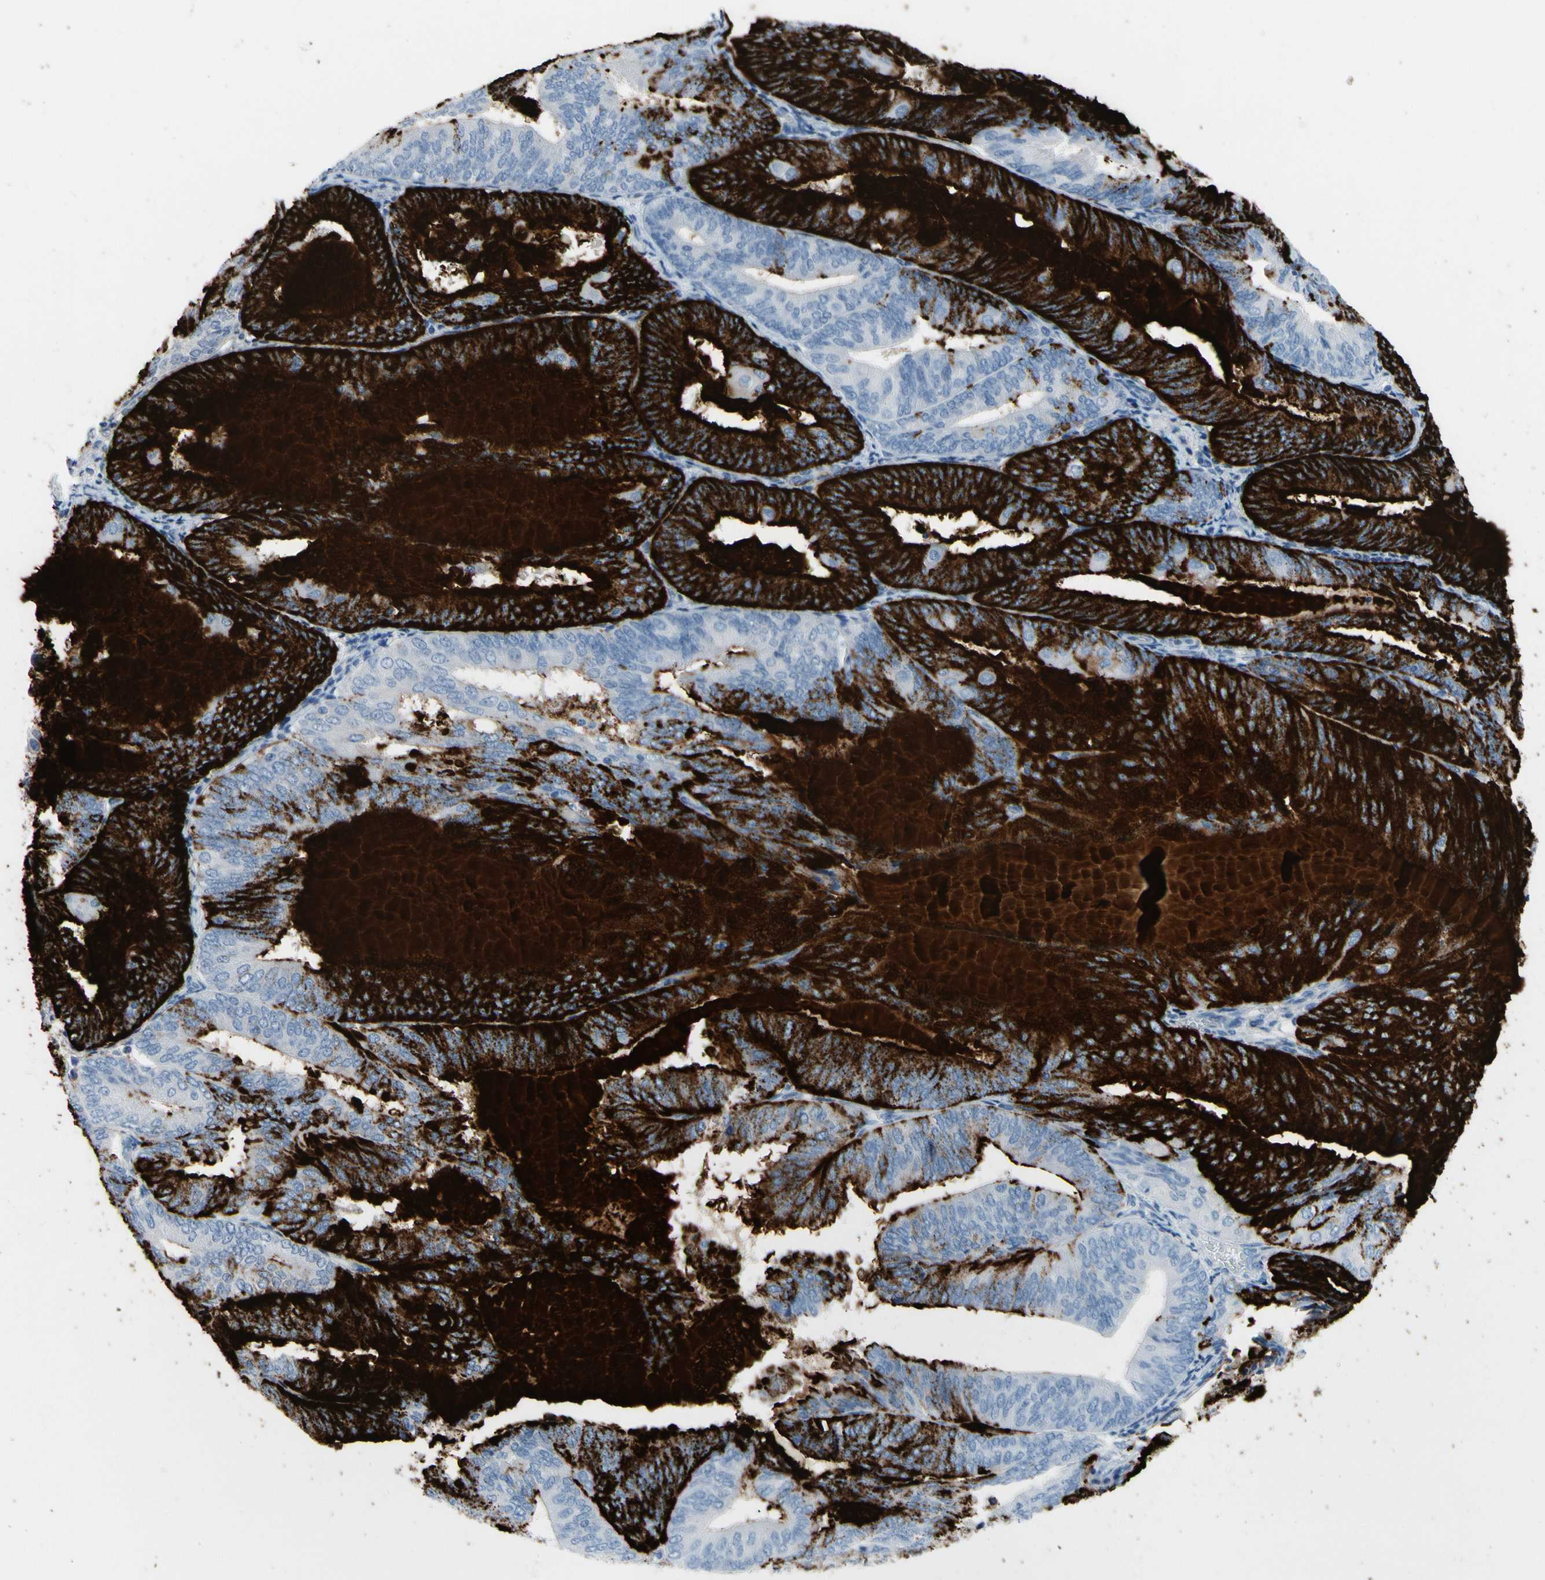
{"staining": {"intensity": "strong", "quantity": "25%-75%", "location": "cytoplasmic/membranous"}, "tissue": "endometrial cancer", "cell_type": "Tumor cells", "image_type": "cancer", "snomed": [{"axis": "morphology", "description": "Adenocarcinoma, NOS"}, {"axis": "topography", "description": "Endometrium"}], "caption": "Tumor cells show strong cytoplasmic/membranous positivity in about 25%-75% of cells in endometrial cancer (adenocarcinoma).", "gene": "MUC5B", "patient": {"sex": "female", "age": 81}}